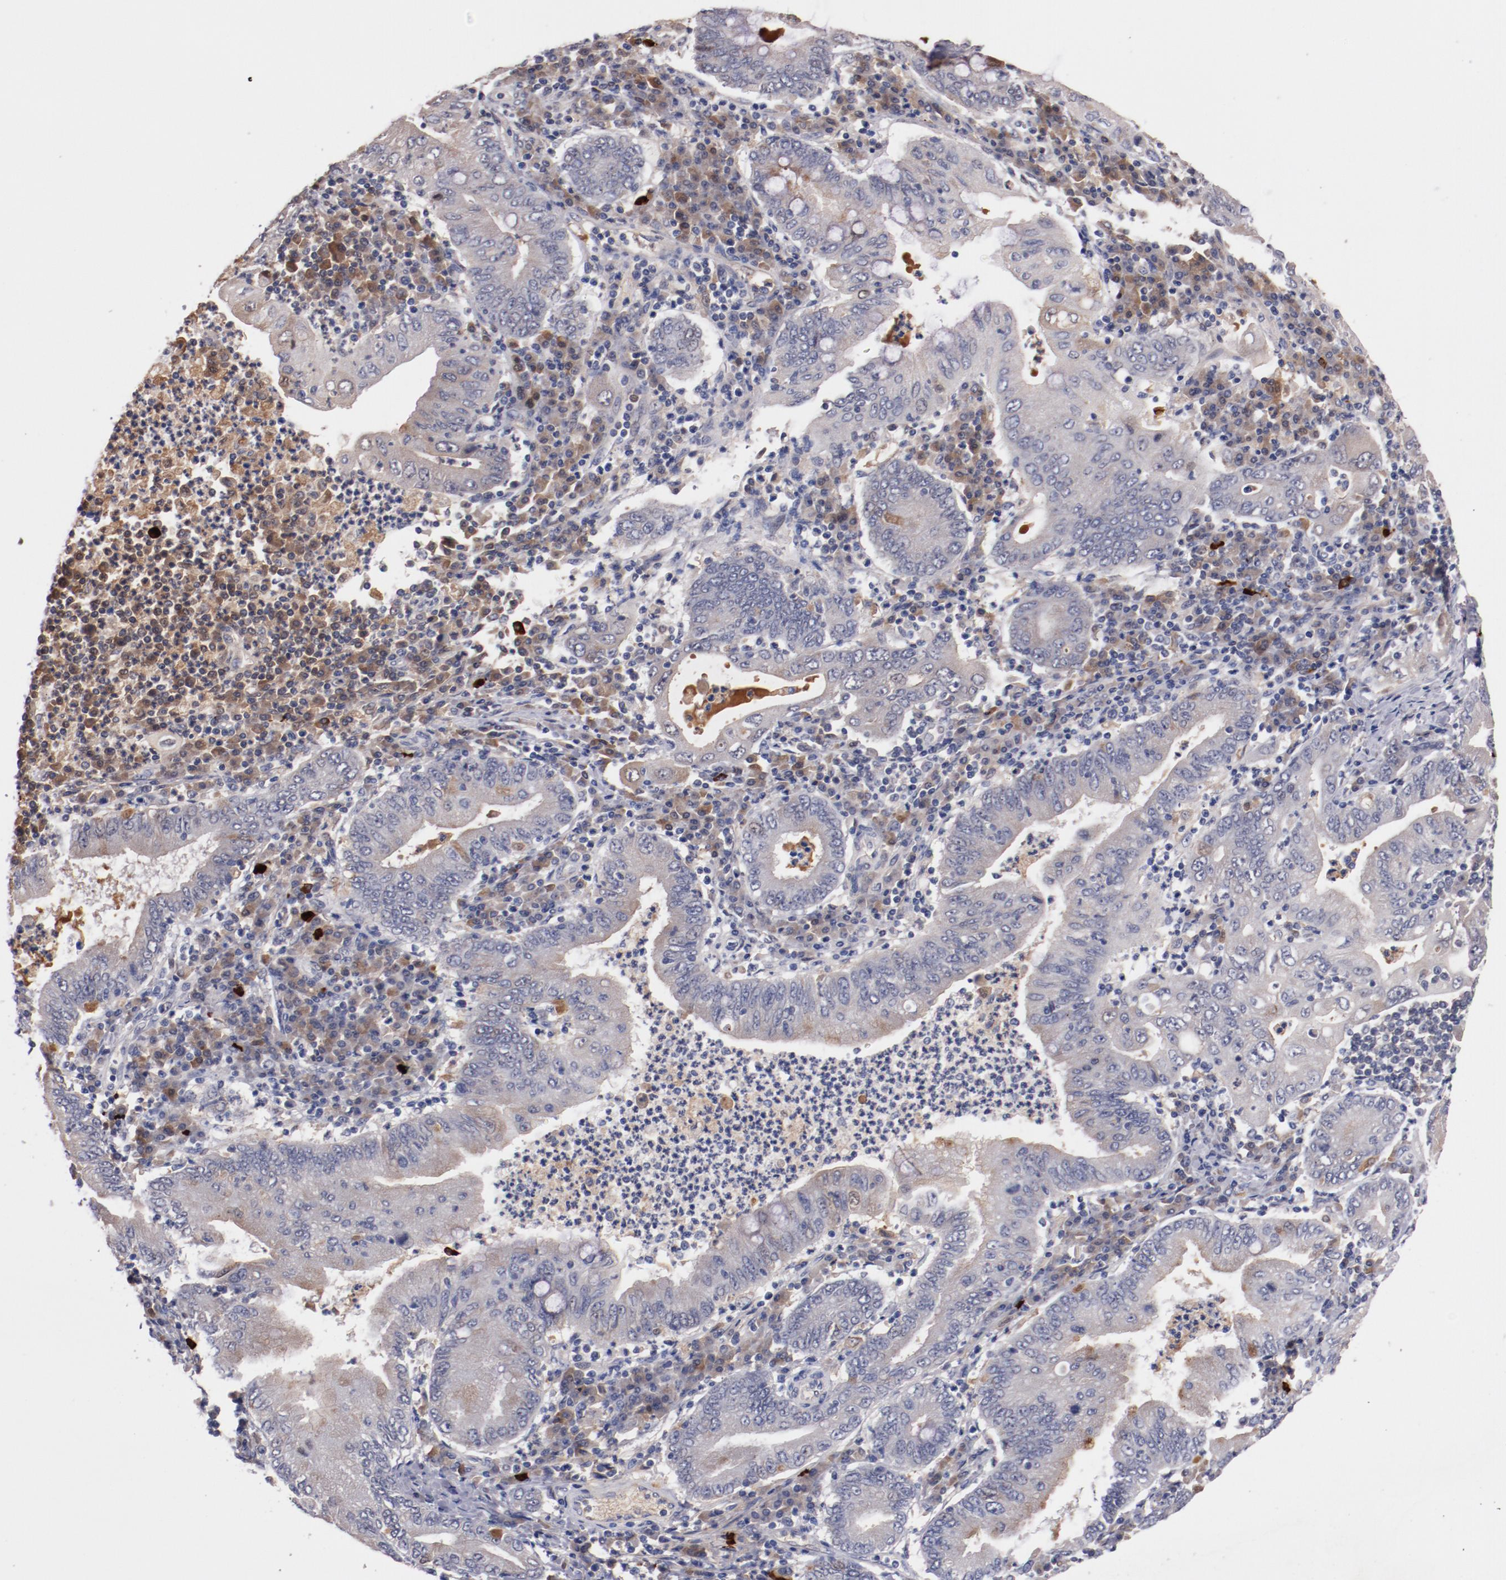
{"staining": {"intensity": "weak", "quantity": "<25%", "location": "cytoplasmic/membranous"}, "tissue": "stomach cancer", "cell_type": "Tumor cells", "image_type": "cancer", "snomed": [{"axis": "morphology", "description": "Normal tissue, NOS"}, {"axis": "morphology", "description": "Adenocarcinoma, NOS"}, {"axis": "topography", "description": "Esophagus"}, {"axis": "topography", "description": "Stomach, upper"}, {"axis": "topography", "description": "Peripheral nerve tissue"}], "caption": "Micrograph shows no protein staining in tumor cells of stomach cancer (adenocarcinoma) tissue.", "gene": "FAM81A", "patient": {"sex": "male", "age": 62}}